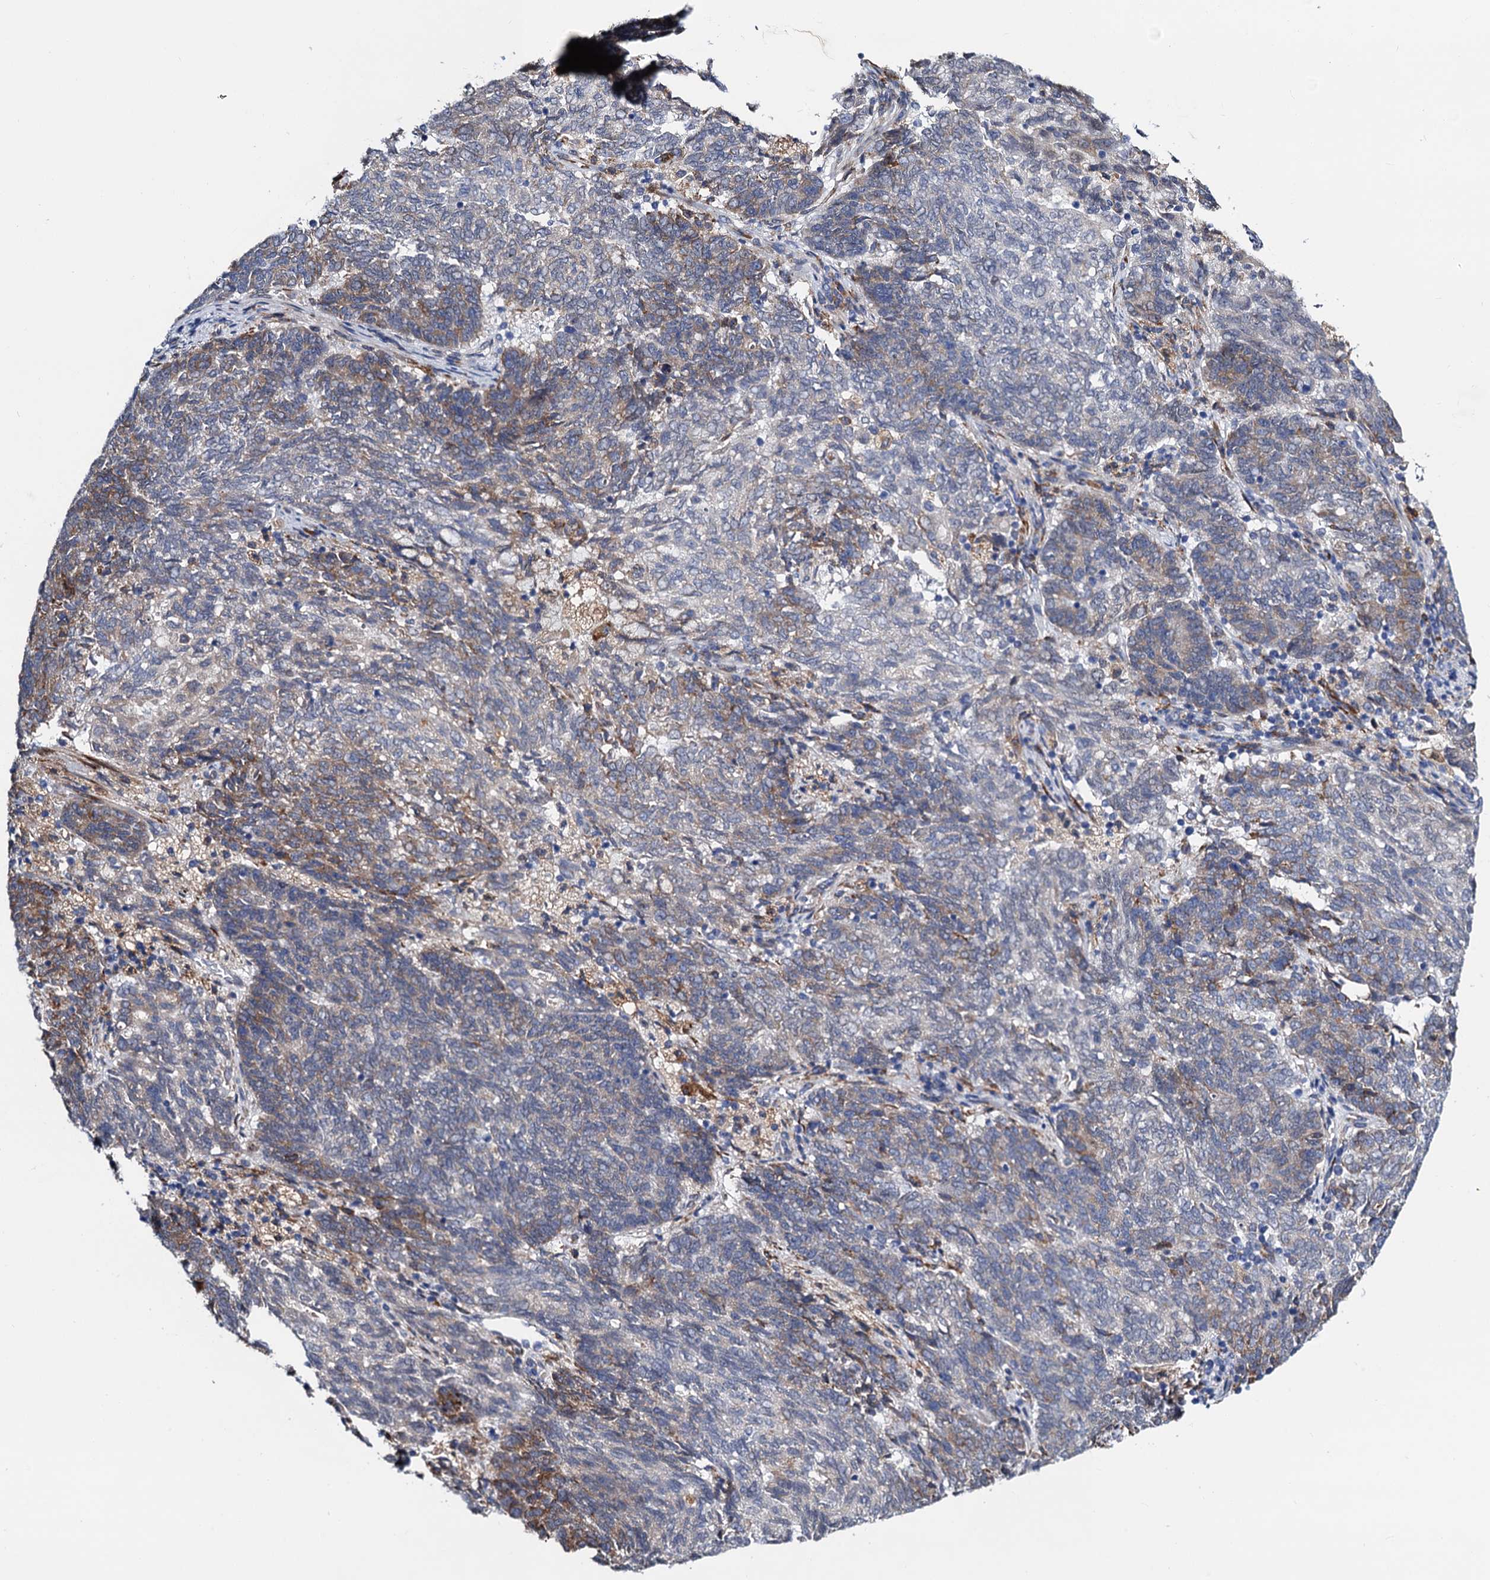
{"staining": {"intensity": "moderate", "quantity": "<25%", "location": "cytoplasmic/membranous"}, "tissue": "endometrial cancer", "cell_type": "Tumor cells", "image_type": "cancer", "snomed": [{"axis": "morphology", "description": "Adenocarcinoma, NOS"}, {"axis": "topography", "description": "Endometrium"}], "caption": "Moderate cytoplasmic/membranous protein positivity is appreciated in about <25% of tumor cells in endometrial cancer (adenocarcinoma). The staining is performed using DAB (3,3'-diaminobenzidine) brown chromogen to label protein expression. The nuclei are counter-stained blue using hematoxylin.", "gene": "SLC7A10", "patient": {"sex": "female", "age": 80}}